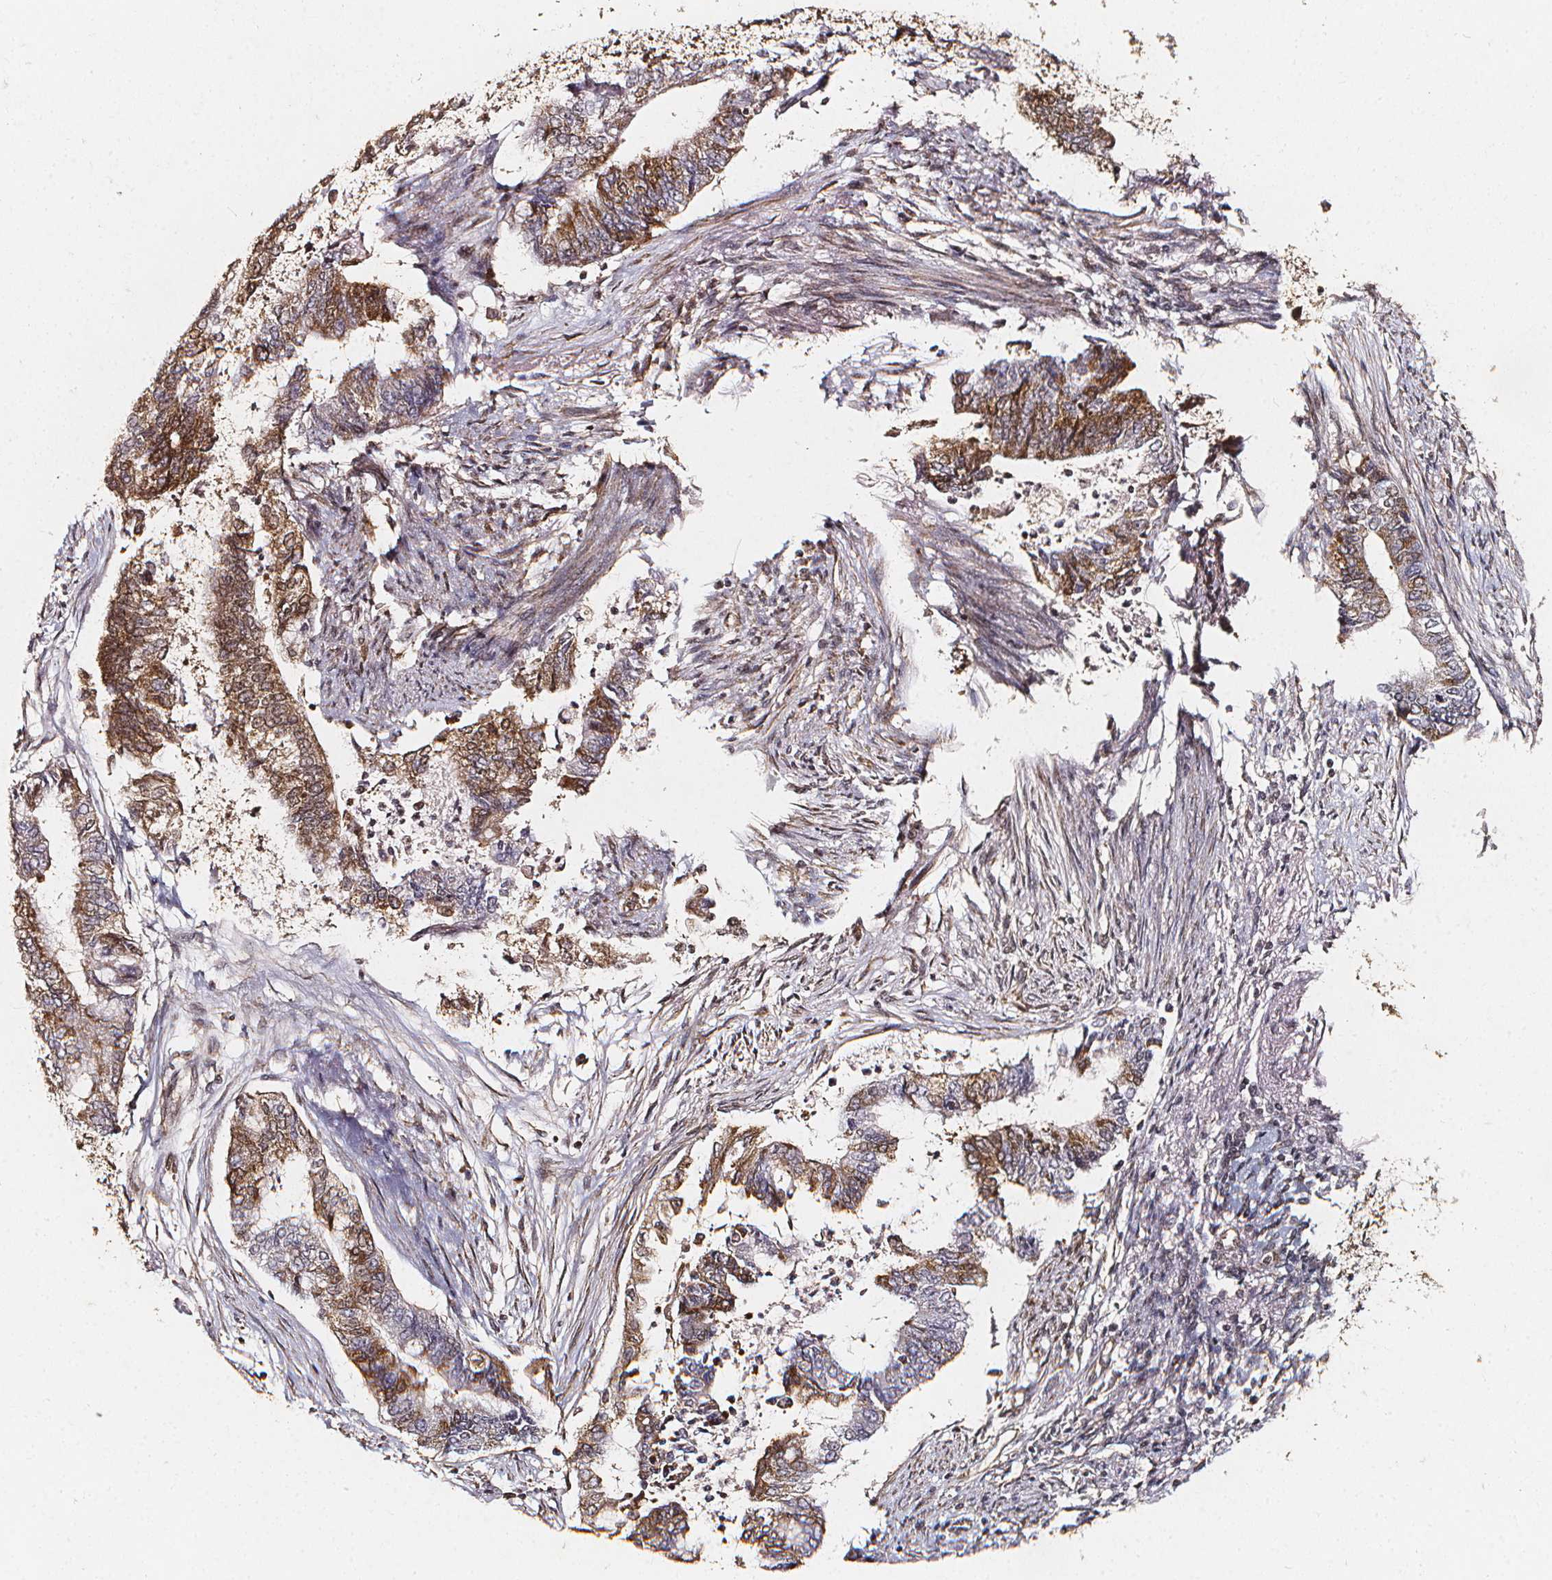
{"staining": {"intensity": "moderate", "quantity": ">75%", "location": "cytoplasmic/membranous"}, "tissue": "endometrial cancer", "cell_type": "Tumor cells", "image_type": "cancer", "snomed": [{"axis": "morphology", "description": "Adenocarcinoma, NOS"}, {"axis": "topography", "description": "Endometrium"}], "caption": "Endometrial cancer (adenocarcinoma) stained for a protein (brown) displays moderate cytoplasmic/membranous positive positivity in about >75% of tumor cells.", "gene": "SMN1", "patient": {"sex": "female", "age": 65}}